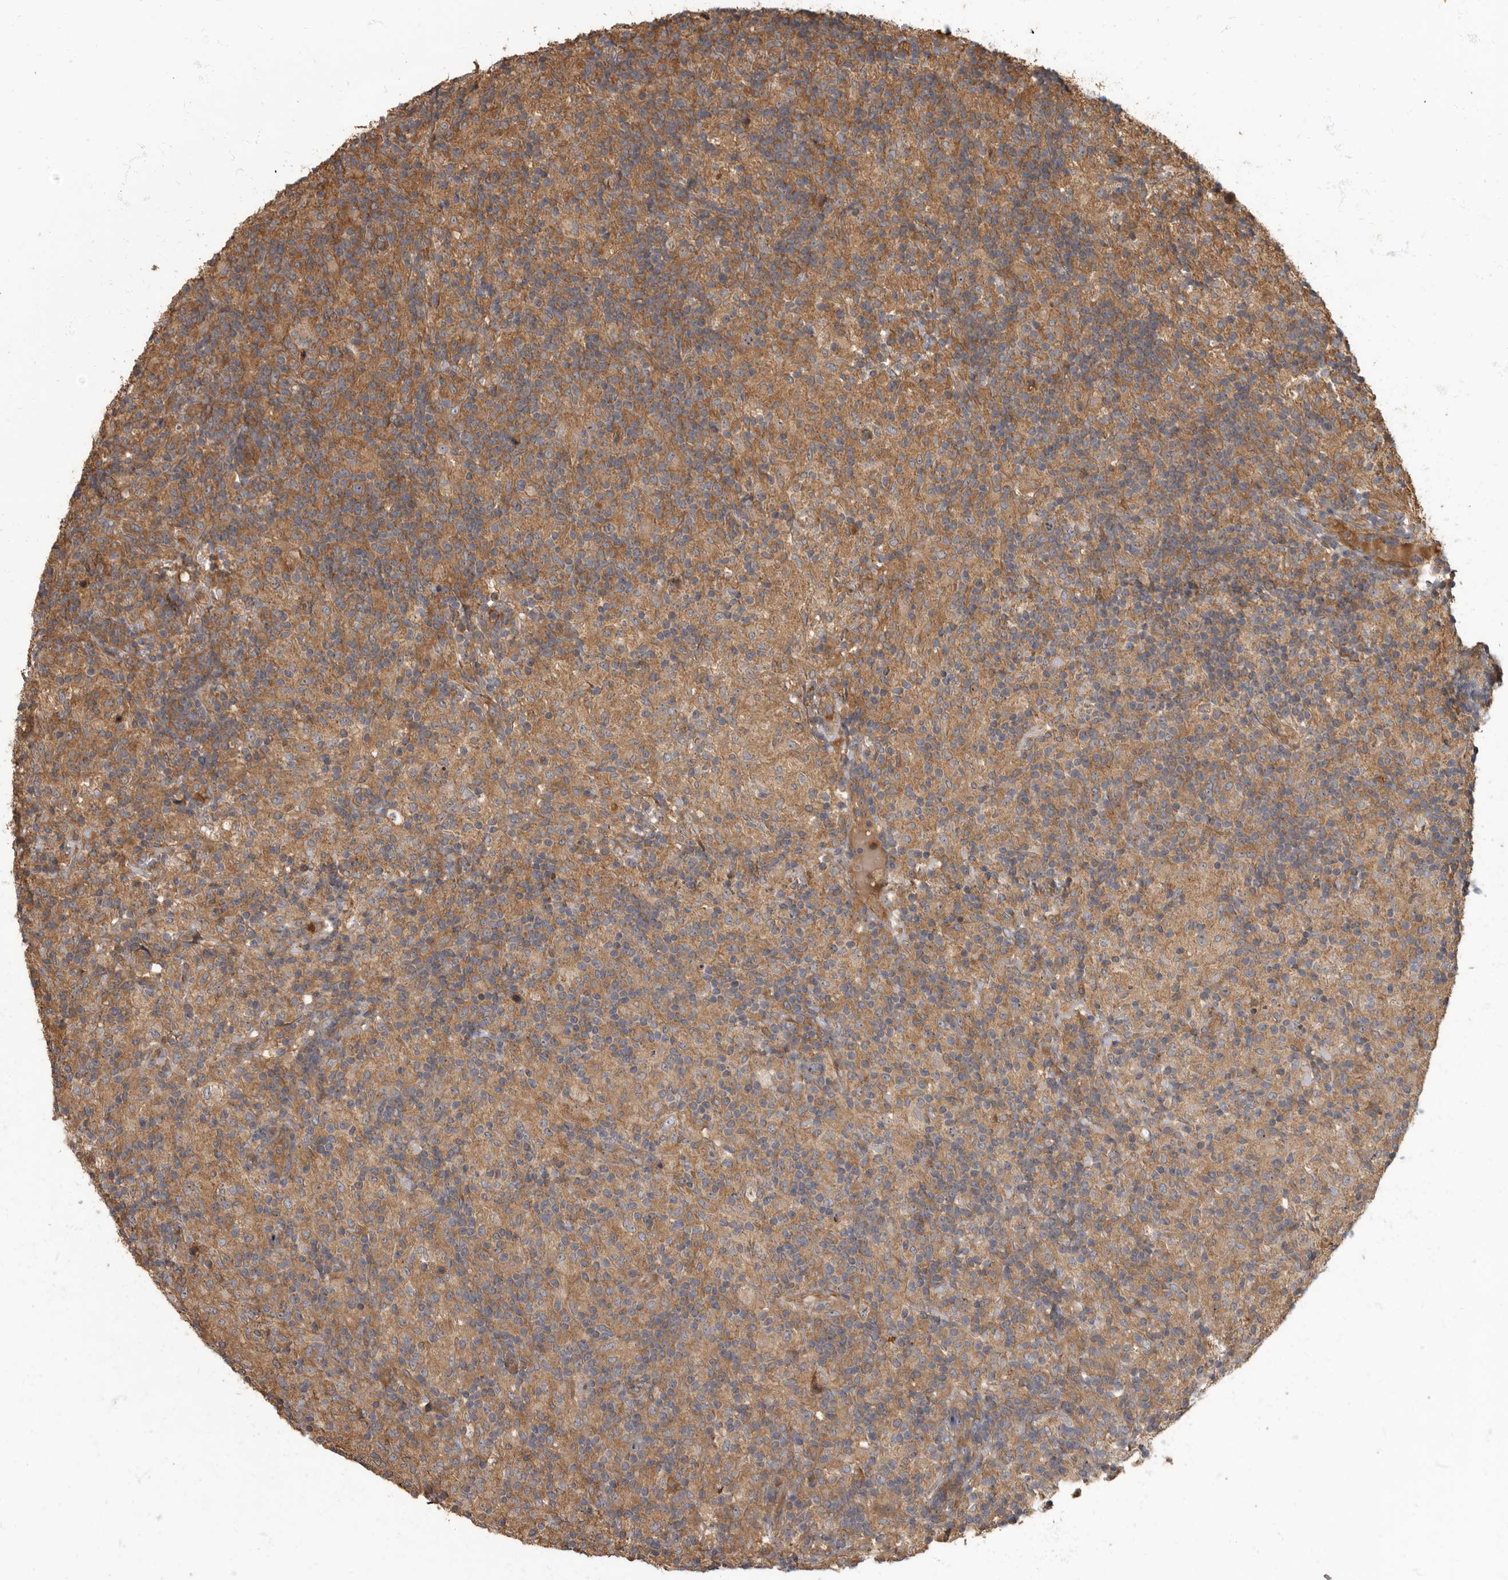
{"staining": {"intensity": "moderate", "quantity": ">75%", "location": "cytoplasmic/membranous"}, "tissue": "lymphoma", "cell_type": "Tumor cells", "image_type": "cancer", "snomed": [{"axis": "morphology", "description": "Hodgkin's disease, NOS"}, {"axis": "topography", "description": "Lymph node"}], "caption": "Hodgkin's disease was stained to show a protein in brown. There is medium levels of moderate cytoplasmic/membranous staining in about >75% of tumor cells. Using DAB (3,3'-diaminobenzidine) (brown) and hematoxylin (blue) stains, captured at high magnification using brightfield microscopy.", "gene": "DAAM1", "patient": {"sex": "male", "age": 70}}